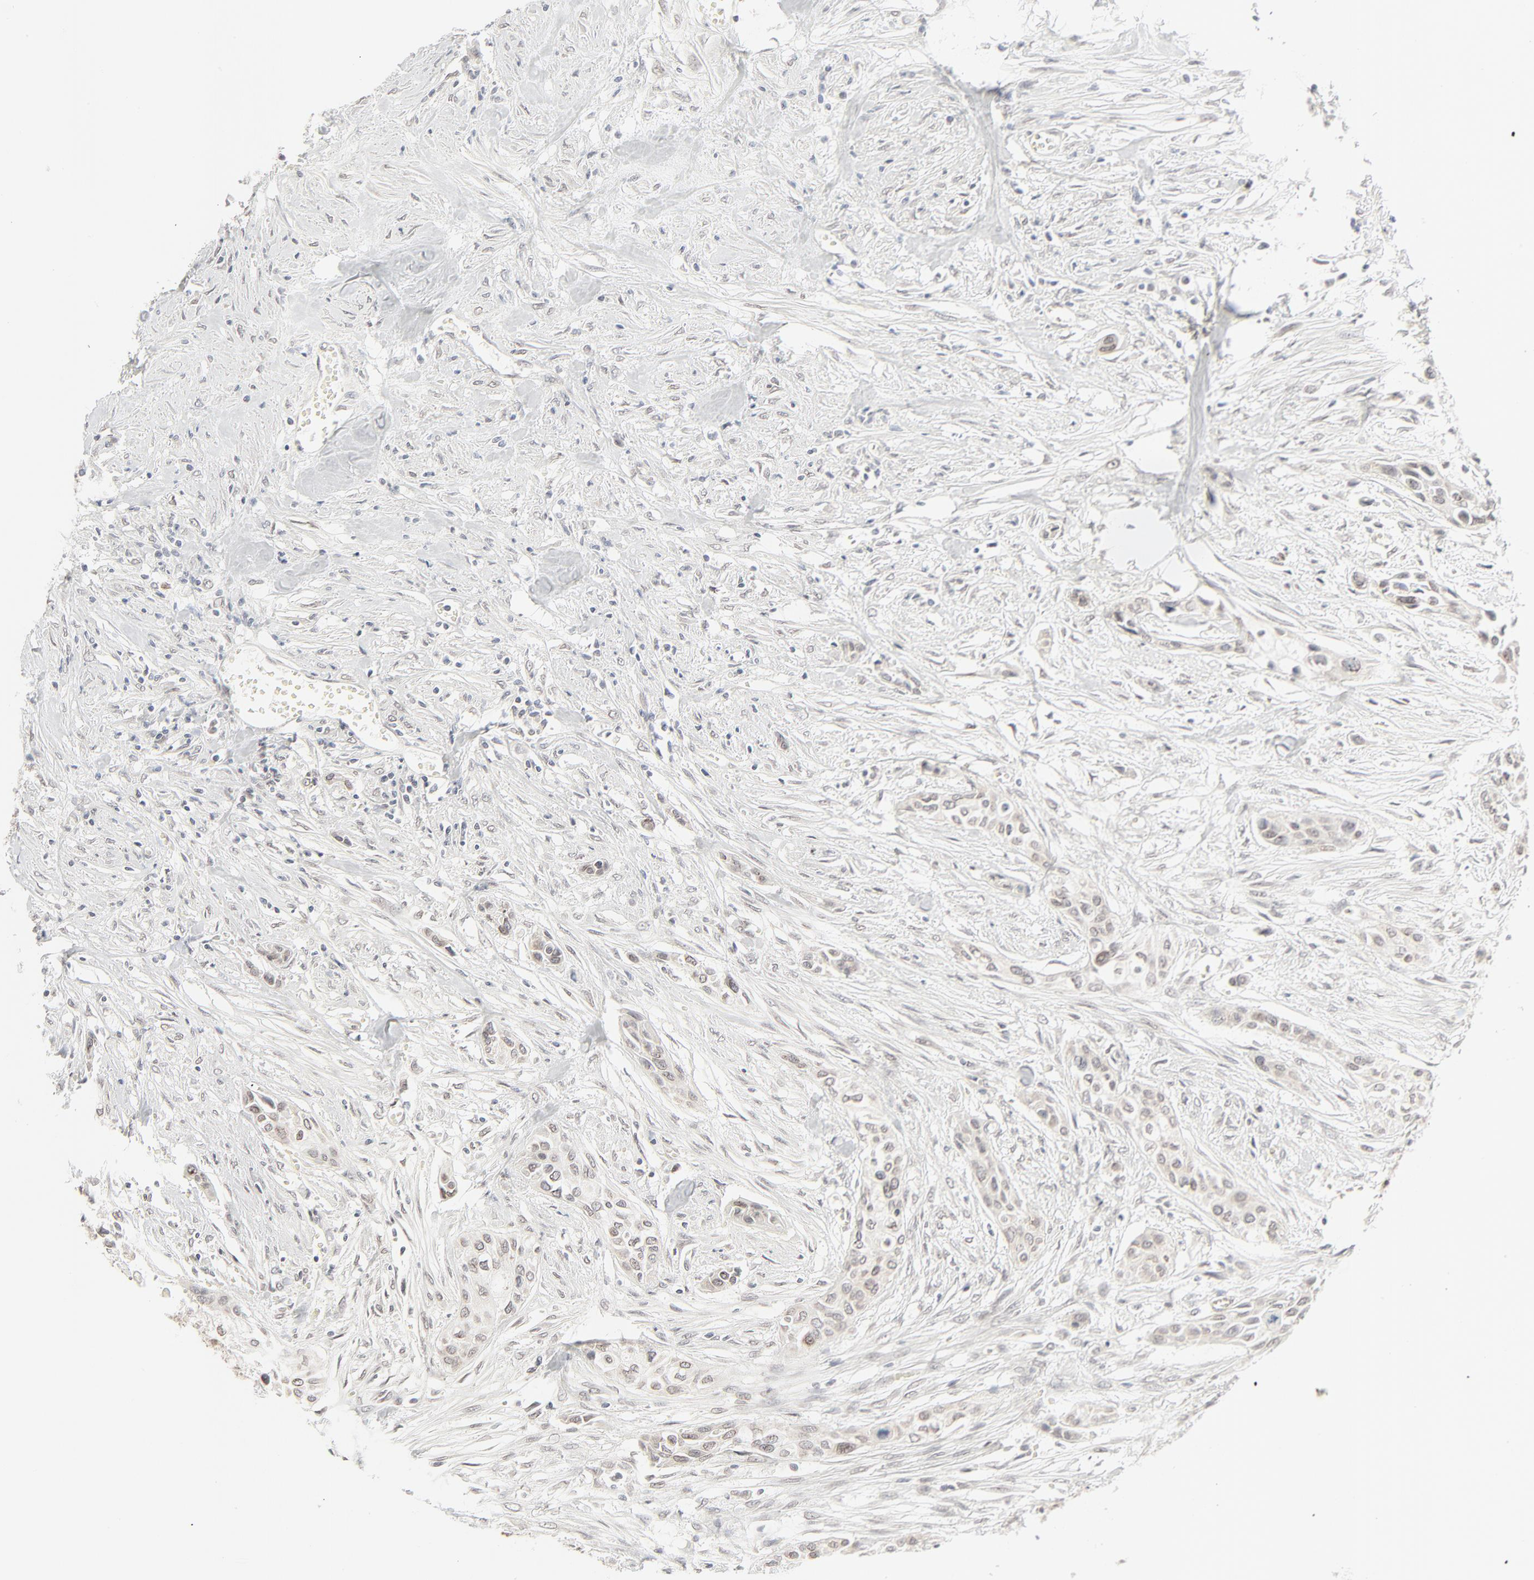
{"staining": {"intensity": "weak", "quantity": "25%-75%", "location": "cytoplasmic/membranous,nuclear"}, "tissue": "urothelial cancer", "cell_type": "Tumor cells", "image_type": "cancer", "snomed": [{"axis": "morphology", "description": "Urothelial carcinoma, High grade"}, {"axis": "topography", "description": "Urinary bladder"}], "caption": "This photomicrograph reveals high-grade urothelial carcinoma stained with IHC to label a protein in brown. The cytoplasmic/membranous and nuclear of tumor cells show weak positivity for the protein. Nuclei are counter-stained blue.", "gene": "MAD1L1", "patient": {"sex": "male", "age": 74}}